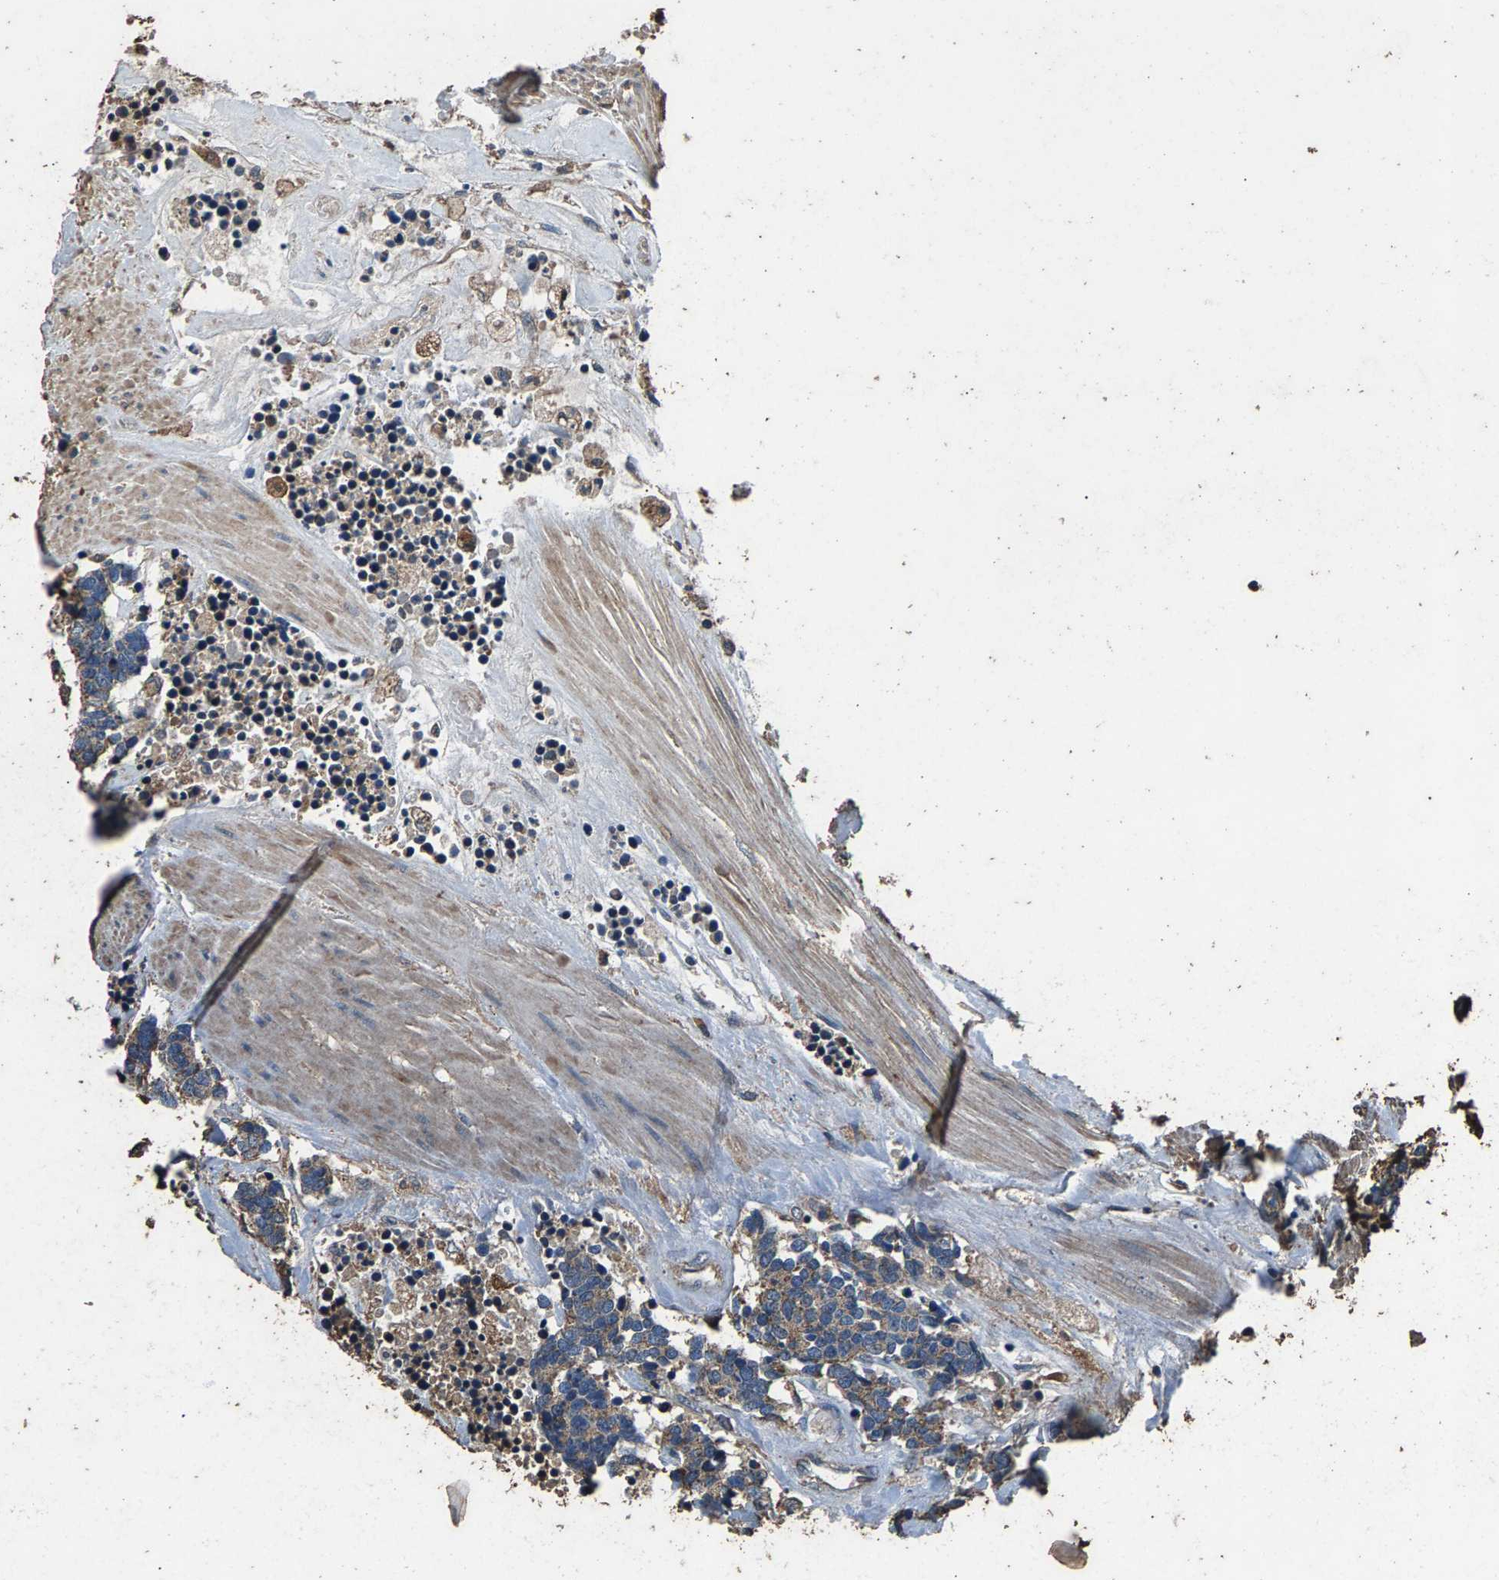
{"staining": {"intensity": "weak", "quantity": "25%-75%", "location": "cytoplasmic/membranous"}, "tissue": "carcinoid", "cell_type": "Tumor cells", "image_type": "cancer", "snomed": [{"axis": "morphology", "description": "Carcinoma, NOS"}, {"axis": "morphology", "description": "Carcinoid, malignant, NOS"}, {"axis": "topography", "description": "Urinary bladder"}], "caption": "The micrograph exhibits immunohistochemical staining of carcinoid (malignant). There is weak cytoplasmic/membranous positivity is present in about 25%-75% of tumor cells.", "gene": "MRPL27", "patient": {"sex": "male", "age": 57}}